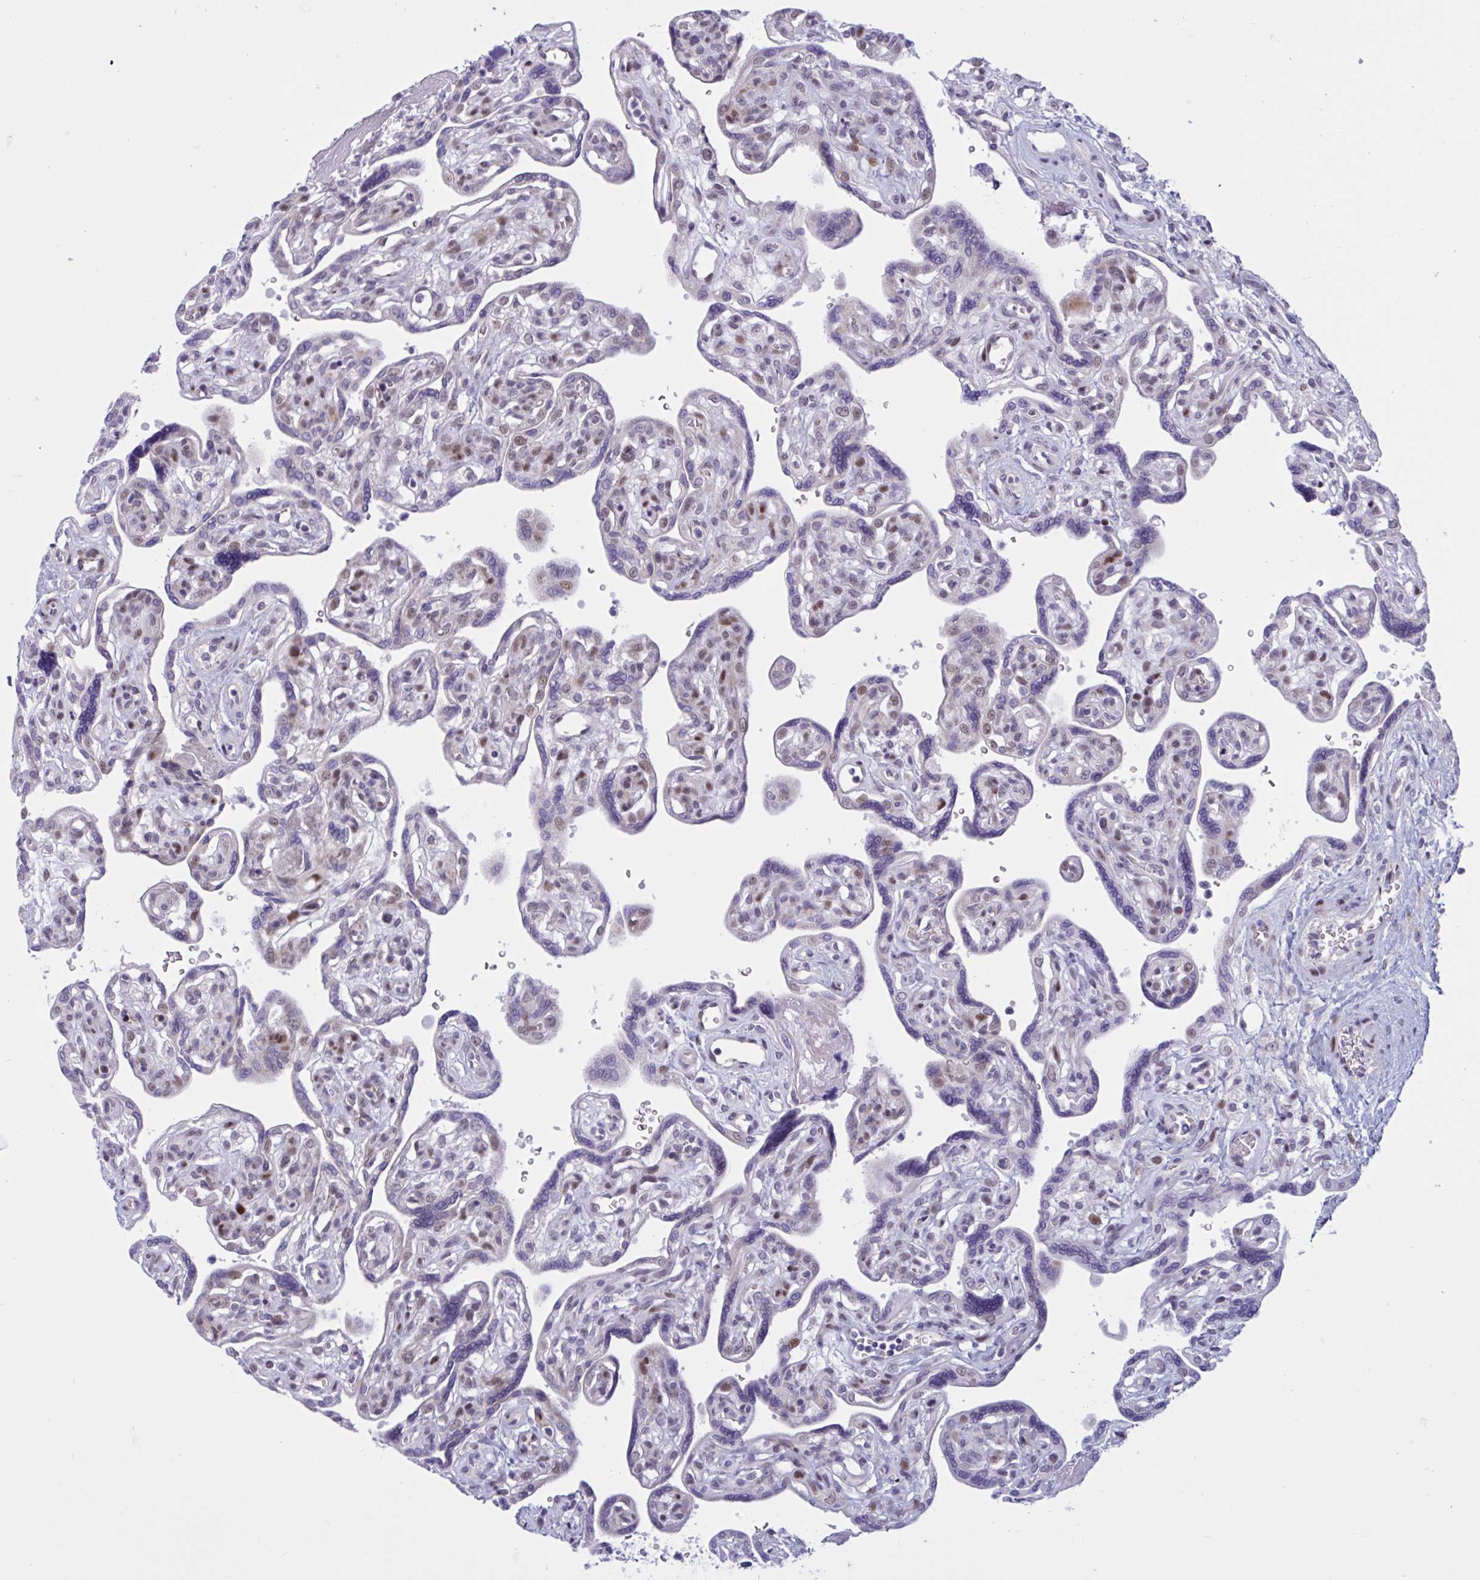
{"staining": {"intensity": "moderate", "quantity": ">75%", "location": "cytoplasmic/membranous,nuclear"}, "tissue": "placenta", "cell_type": "Decidual cells", "image_type": "normal", "snomed": [{"axis": "morphology", "description": "Normal tissue, NOS"}, {"axis": "topography", "description": "Placenta"}], "caption": "Decidual cells display medium levels of moderate cytoplasmic/membranous,nuclear expression in approximately >75% of cells in benign placenta. (DAB IHC, brown staining for protein, blue staining for nuclei).", "gene": "RBL1", "patient": {"sex": "female", "age": 39}}